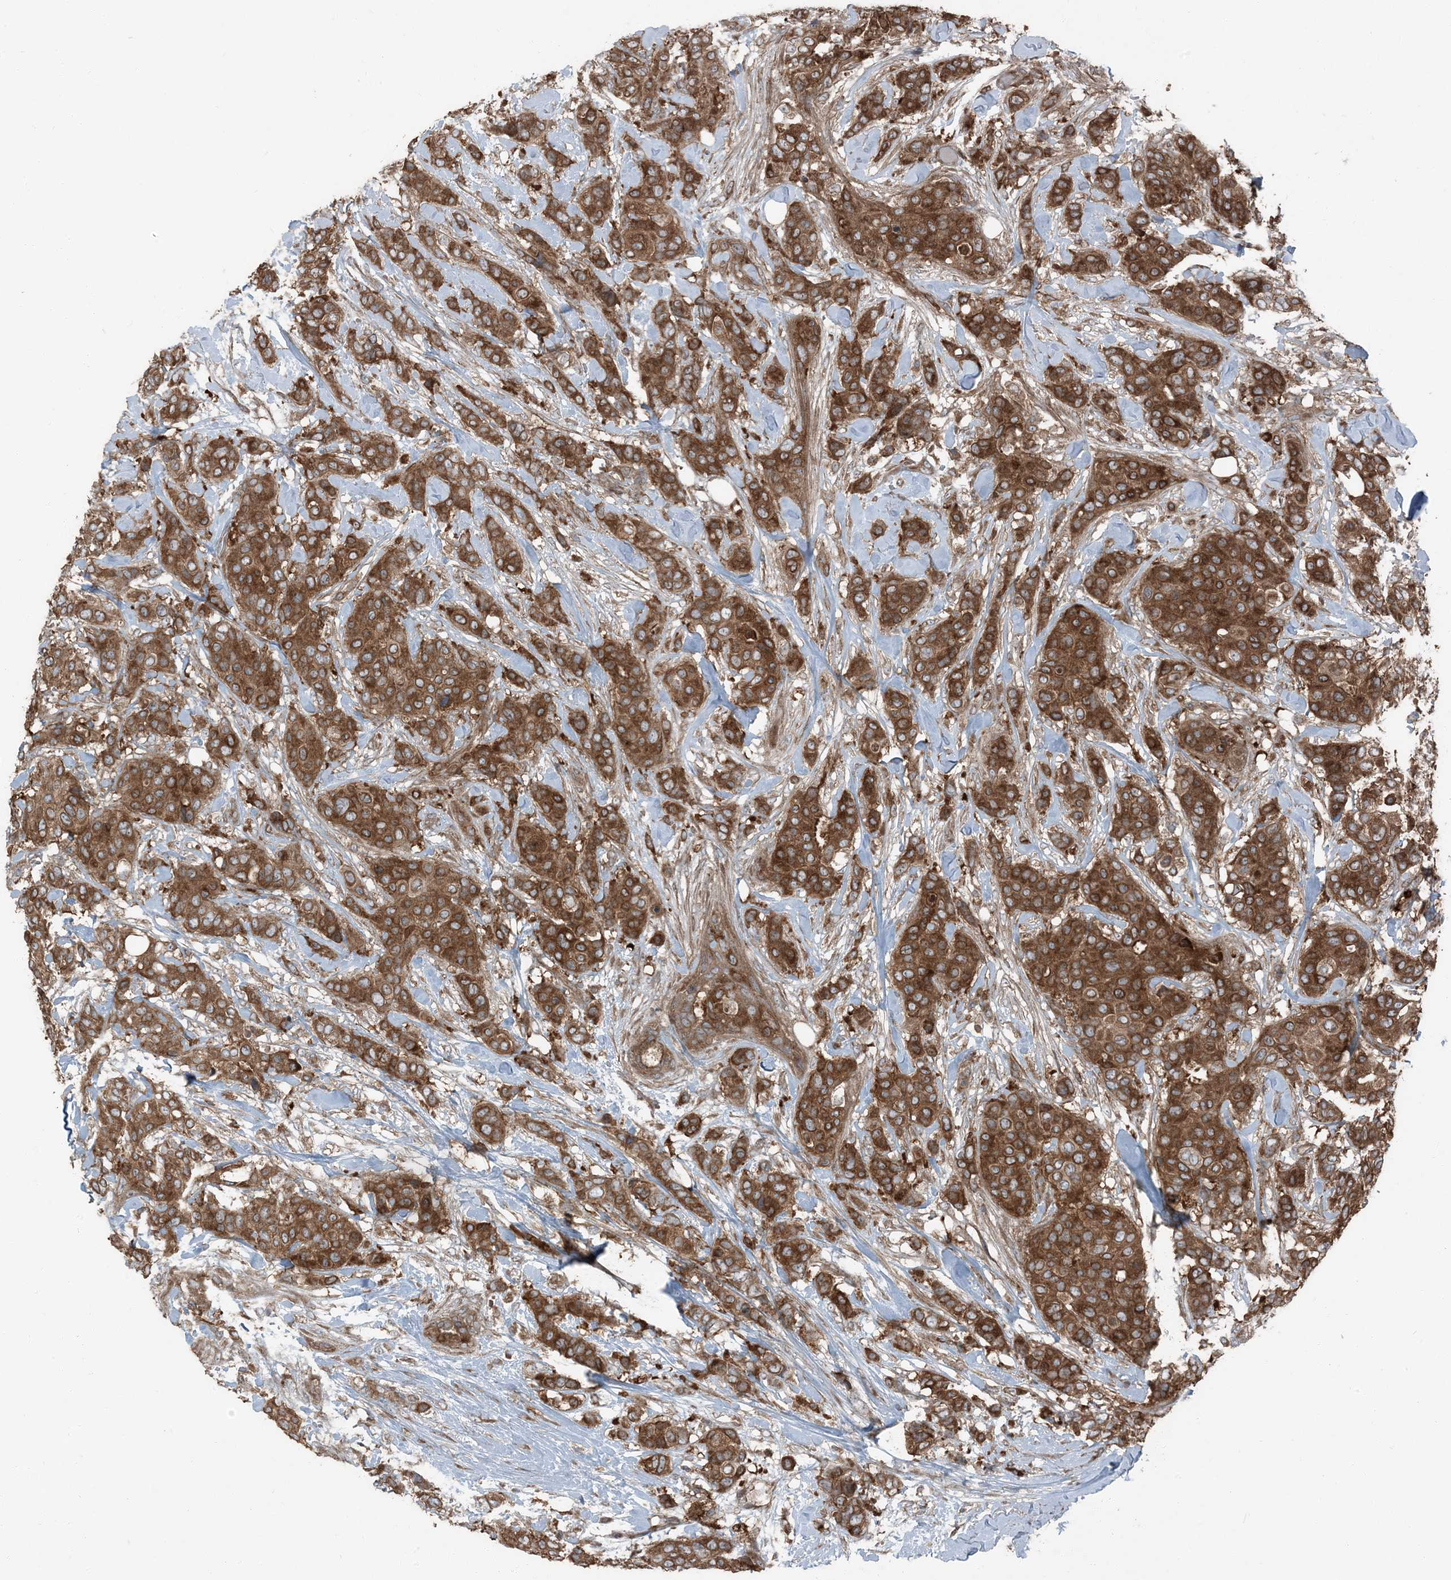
{"staining": {"intensity": "strong", "quantity": ">75%", "location": "cytoplasmic/membranous"}, "tissue": "breast cancer", "cell_type": "Tumor cells", "image_type": "cancer", "snomed": [{"axis": "morphology", "description": "Lobular carcinoma"}, {"axis": "topography", "description": "Breast"}], "caption": "Immunohistochemistry image of human breast lobular carcinoma stained for a protein (brown), which displays high levels of strong cytoplasmic/membranous positivity in about >75% of tumor cells.", "gene": "RAB3GAP1", "patient": {"sex": "female", "age": 51}}